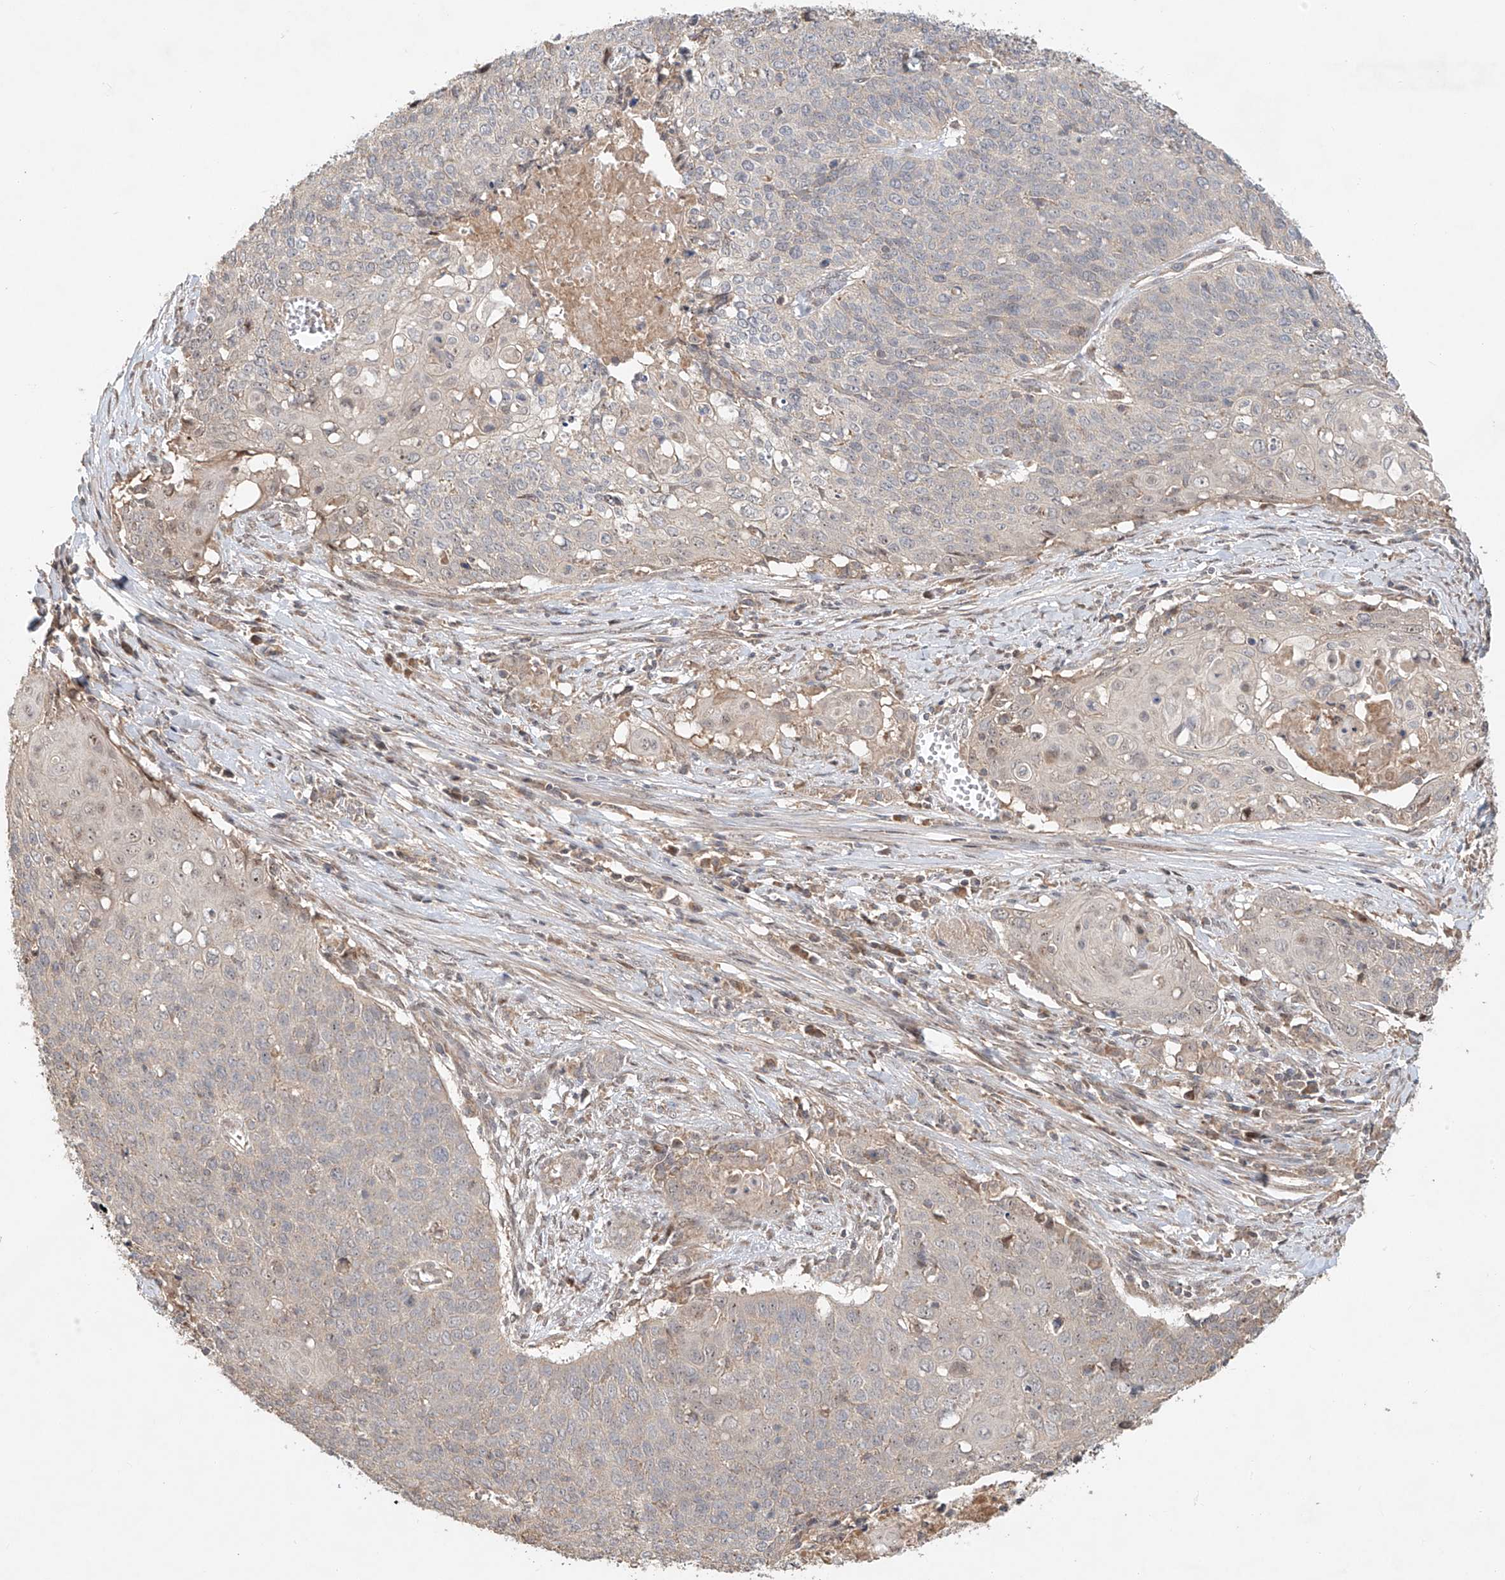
{"staining": {"intensity": "negative", "quantity": "none", "location": "none"}, "tissue": "cervical cancer", "cell_type": "Tumor cells", "image_type": "cancer", "snomed": [{"axis": "morphology", "description": "Squamous cell carcinoma, NOS"}, {"axis": "topography", "description": "Cervix"}], "caption": "Immunohistochemical staining of human cervical squamous cell carcinoma exhibits no significant positivity in tumor cells.", "gene": "TMEM61", "patient": {"sex": "female", "age": 39}}